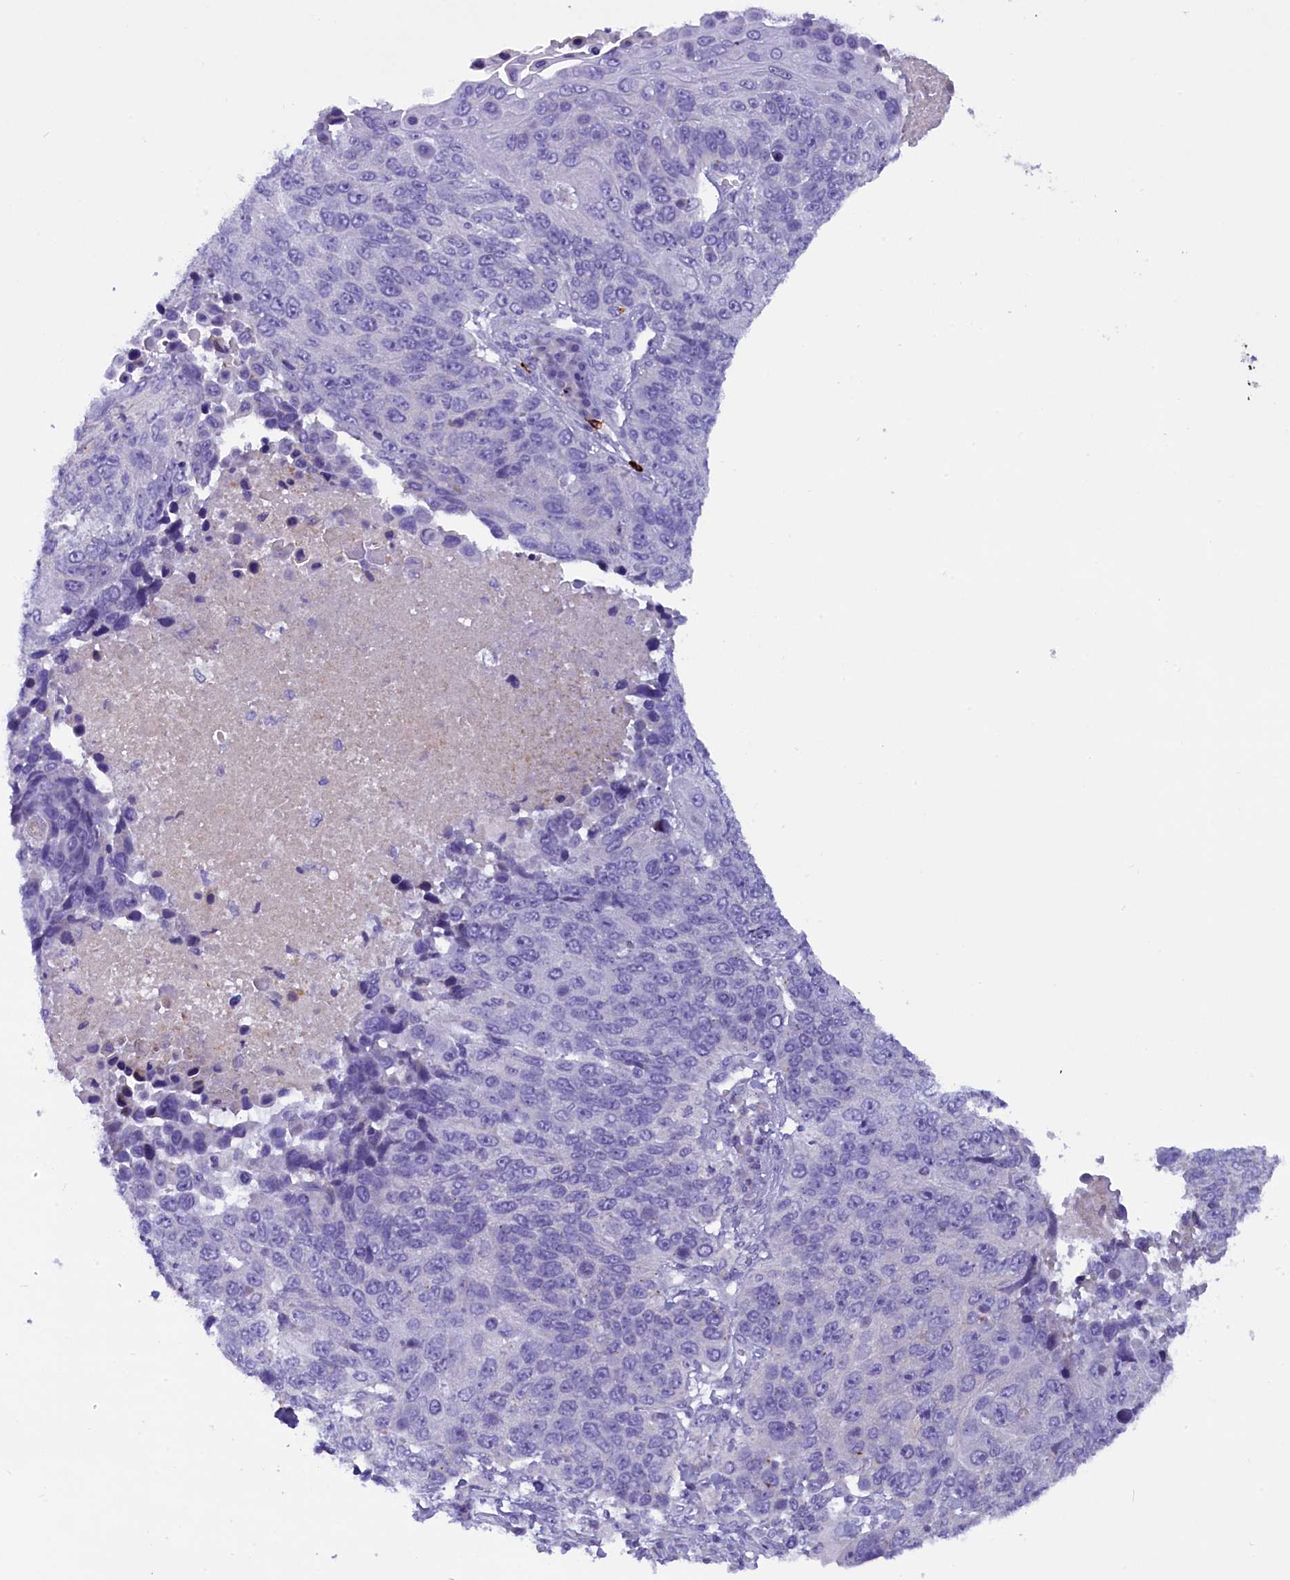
{"staining": {"intensity": "negative", "quantity": "none", "location": "none"}, "tissue": "lung cancer", "cell_type": "Tumor cells", "image_type": "cancer", "snomed": [{"axis": "morphology", "description": "Normal tissue, NOS"}, {"axis": "morphology", "description": "Squamous cell carcinoma, NOS"}, {"axis": "topography", "description": "Lymph node"}, {"axis": "topography", "description": "Lung"}], "caption": "Image shows no protein staining in tumor cells of lung cancer tissue.", "gene": "RTTN", "patient": {"sex": "male", "age": 66}}